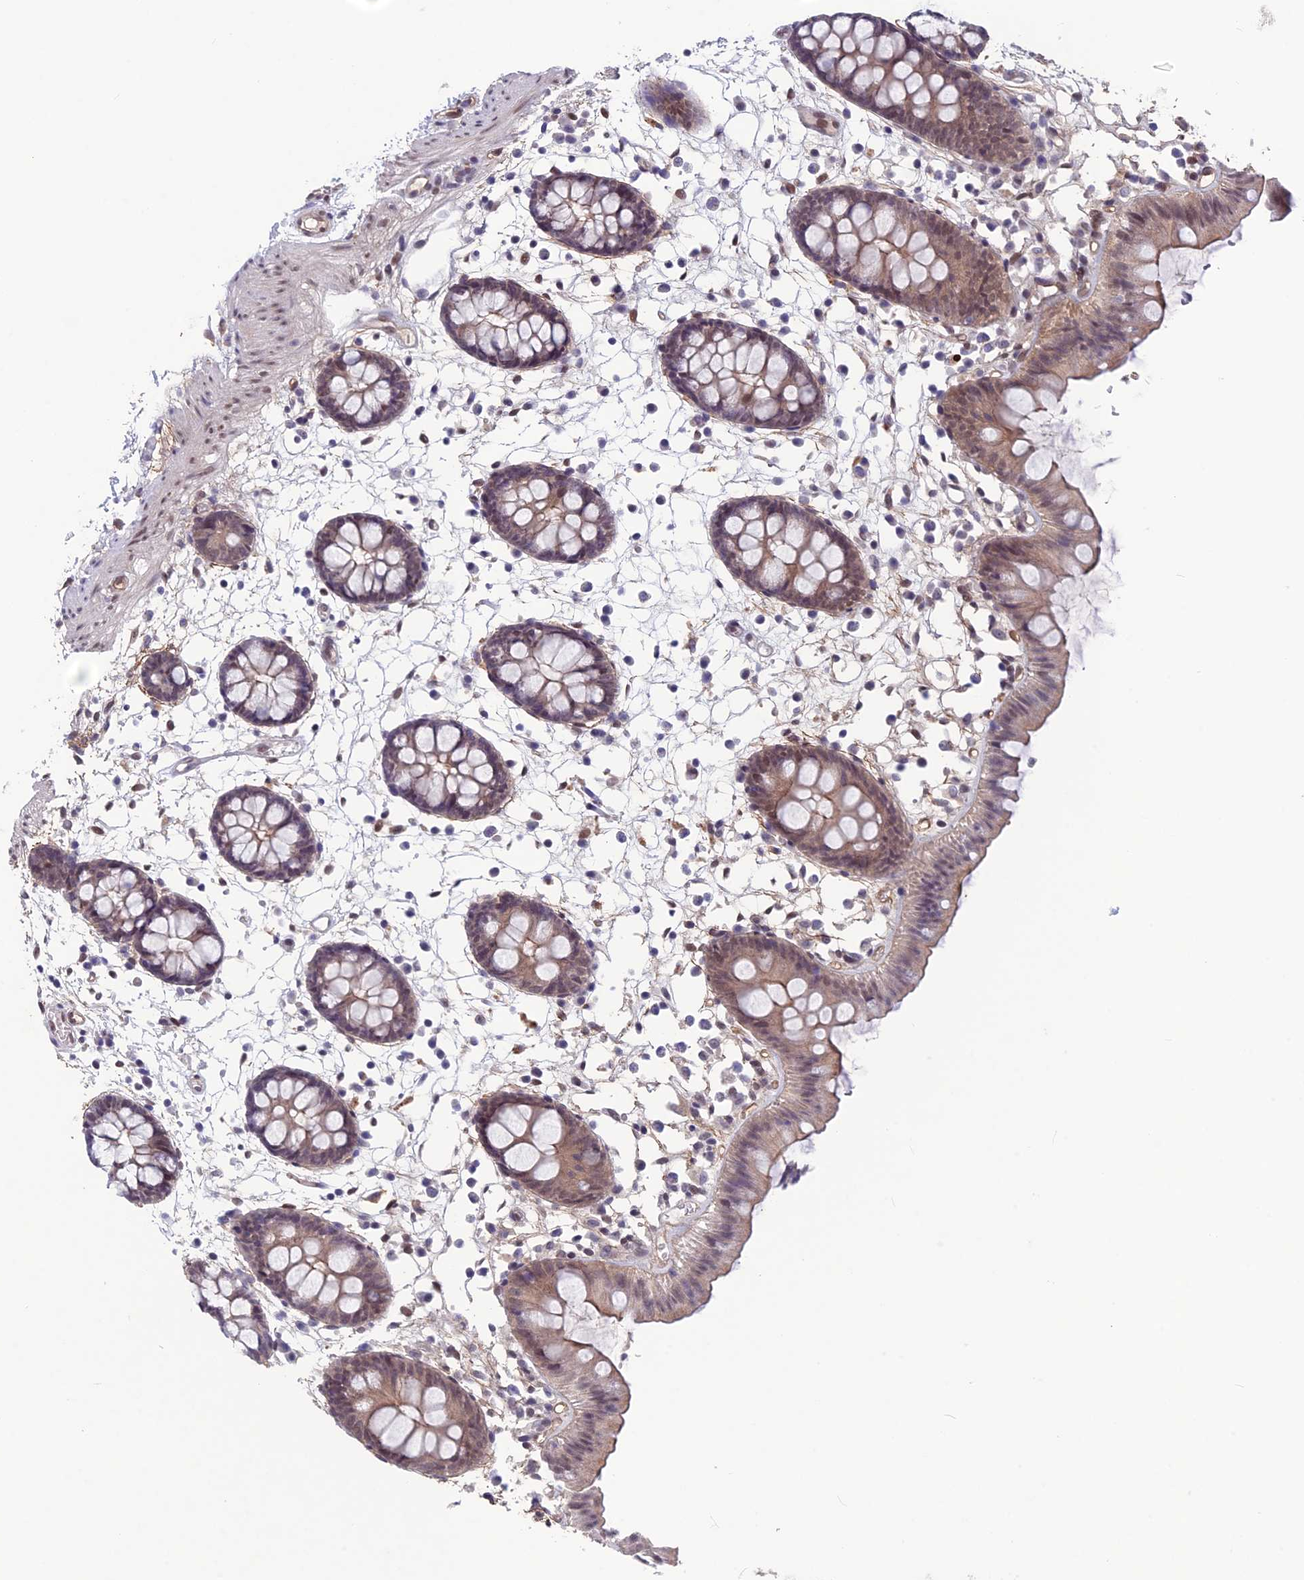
{"staining": {"intensity": "weak", "quantity": ">75%", "location": "cytoplasmic/membranous,nuclear"}, "tissue": "colon", "cell_type": "Endothelial cells", "image_type": "normal", "snomed": [{"axis": "morphology", "description": "Normal tissue, NOS"}, {"axis": "topography", "description": "Colon"}], "caption": "Protein analysis of normal colon displays weak cytoplasmic/membranous,nuclear staining in approximately >75% of endothelial cells.", "gene": "FKBPL", "patient": {"sex": "male", "age": 56}}